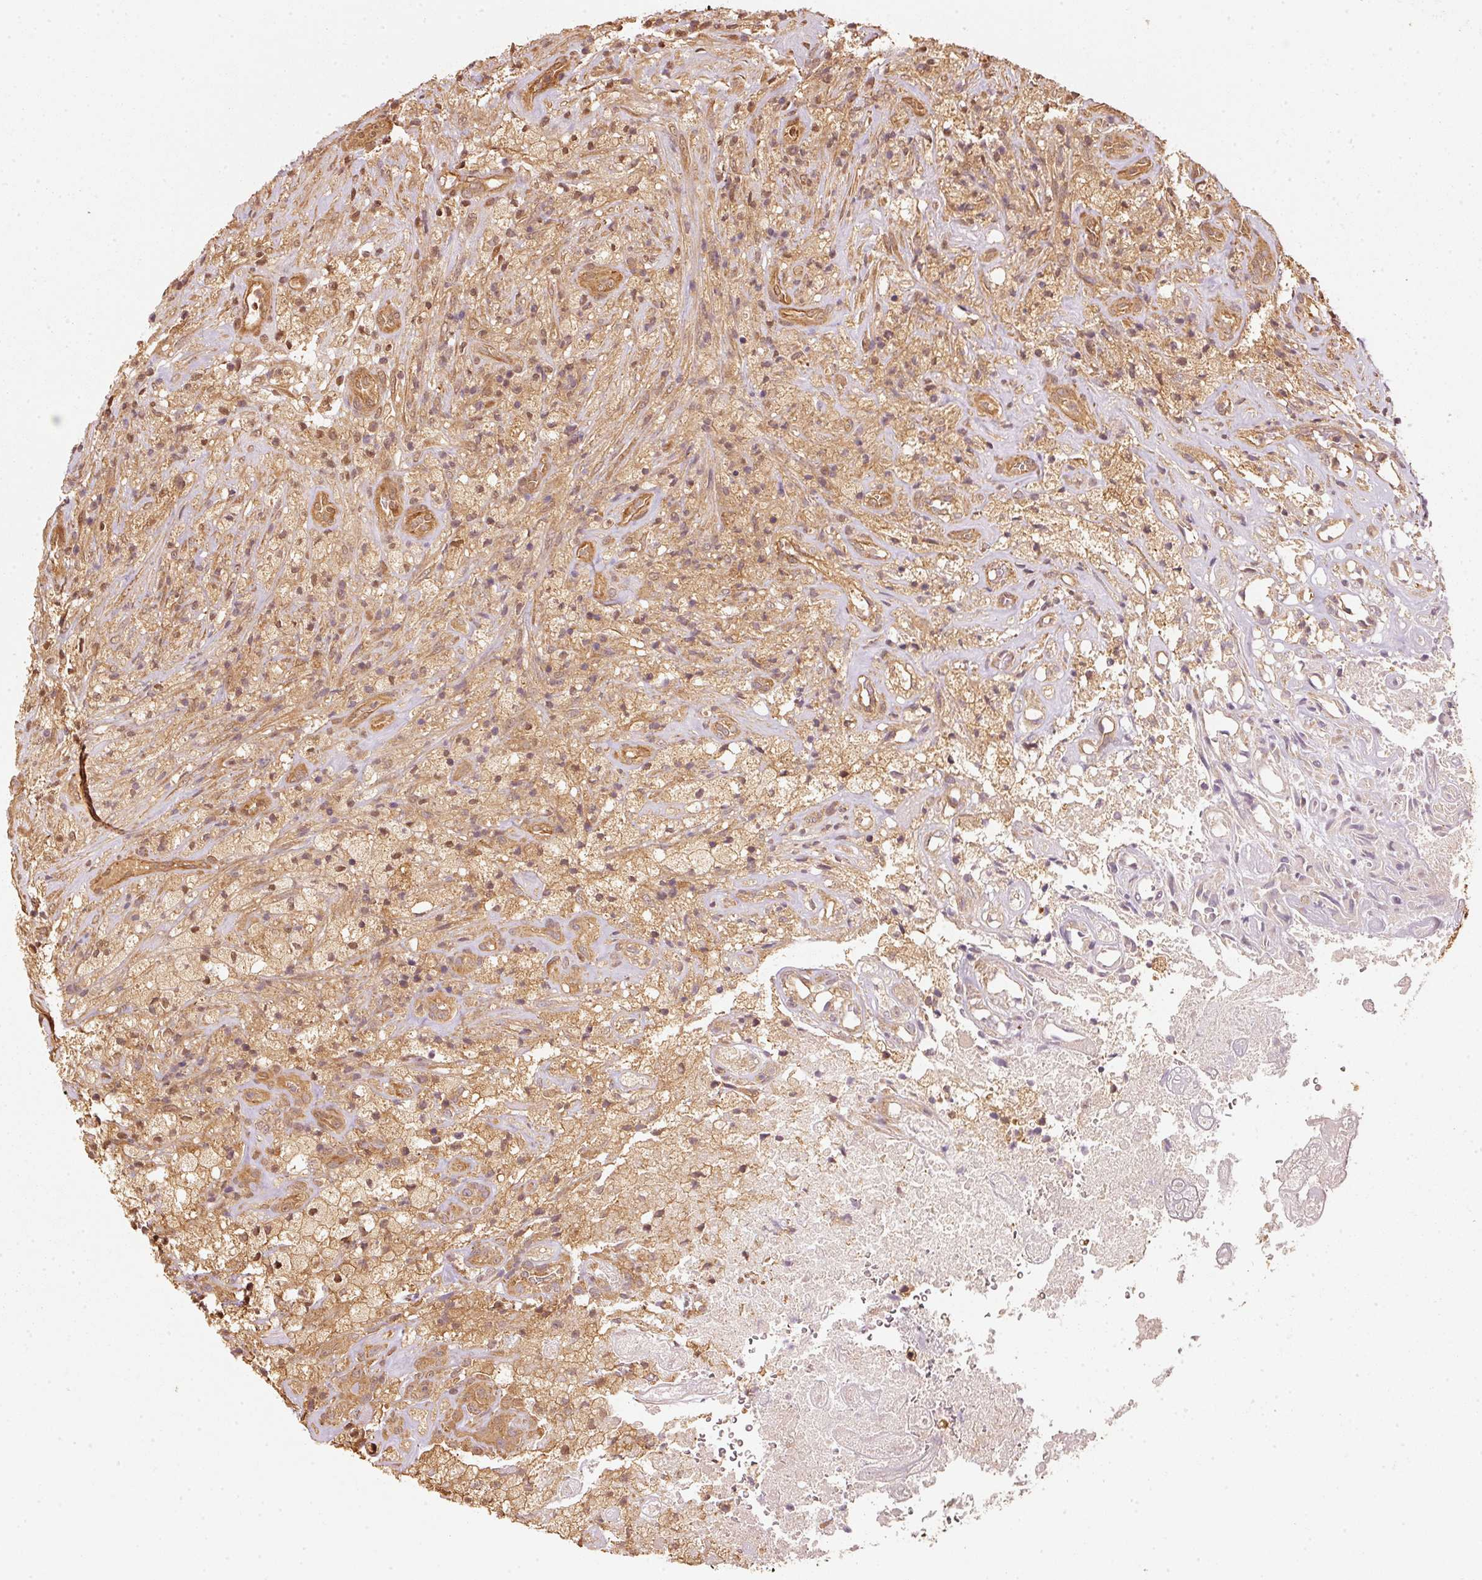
{"staining": {"intensity": "moderate", "quantity": ">75%", "location": "cytoplasmic/membranous"}, "tissue": "glioma", "cell_type": "Tumor cells", "image_type": "cancer", "snomed": [{"axis": "morphology", "description": "Glioma, malignant, High grade"}, {"axis": "topography", "description": "Brain"}], "caption": "A brown stain highlights moderate cytoplasmic/membranous expression of a protein in human malignant high-grade glioma tumor cells.", "gene": "STAU1", "patient": {"sex": "male", "age": 69}}